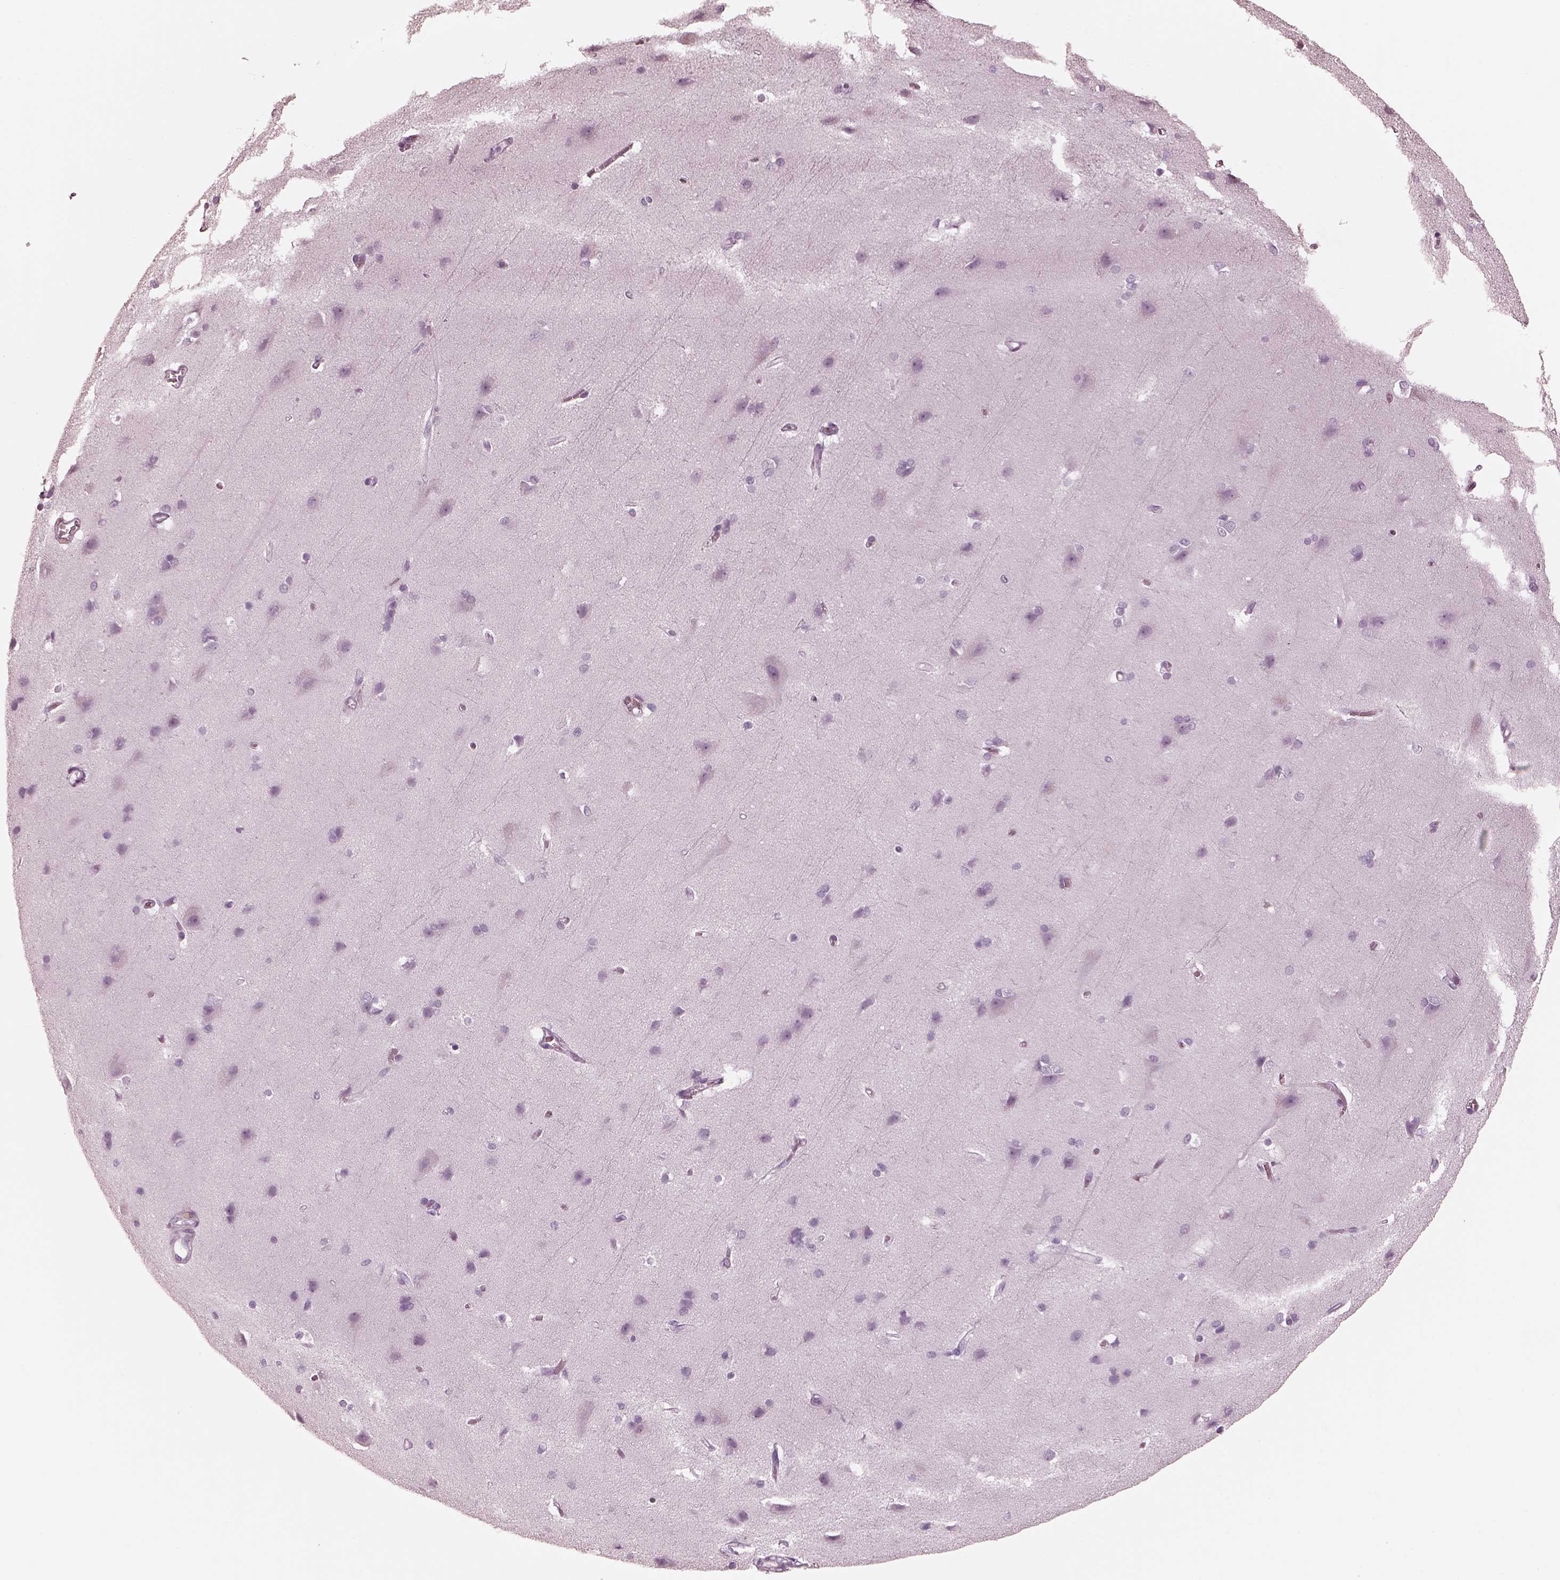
{"staining": {"intensity": "negative", "quantity": "none", "location": "none"}, "tissue": "cerebral cortex", "cell_type": "Endothelial cells", "image_type": "normal", "snomed": [{"axis": "morphology", "description": "Normal tissue, NOS"}, {"axis": "topography", "description": "Cerebral cortex"}], "caption": "An immunohistochemistry photomicrograph of benign cerebral cortex is shown. There is no staining in endothelial cells of cerebral cortex.", "gene": "FABP9", "patient": {"sex": "male", "age": 37}}